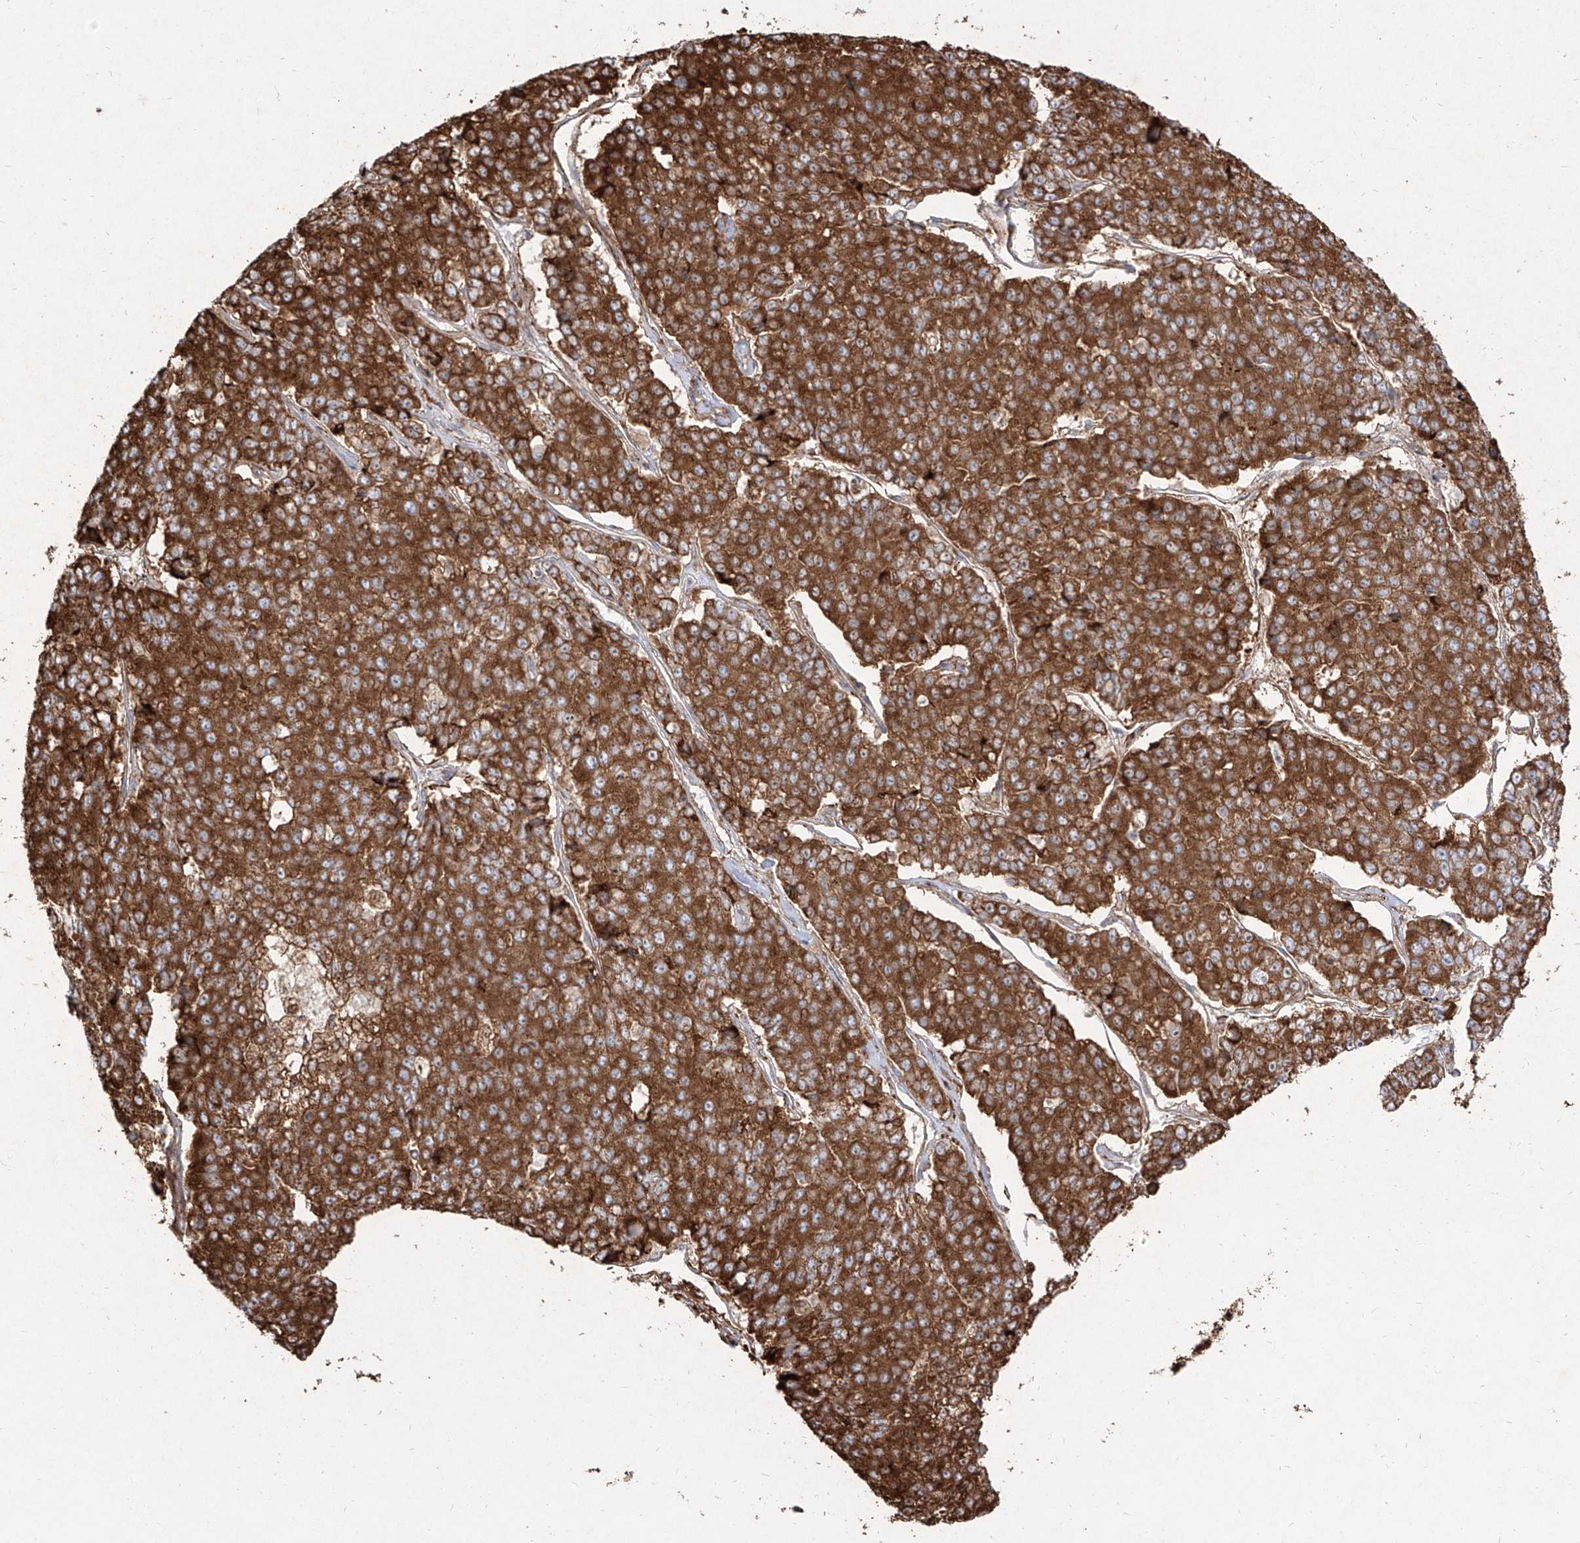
{"staining": {"intensity": "strong", "quantity": ">75%", "location": "cytoplasmic/membranous"}, "tissue": "pancreatic cancer", "cell_type": "Tumor cells", "image_type": "cancer", "snomed": [{"axis": "morphology", "description": "Adenocarcinoma, NOS"}, {"axis": "topography", "description": "Pancreas"}], "caption": "Adenocarcinoma (pancreatic) tissue displays strong cytoplasmic/membranous expression in approximately >75% of tumor cells", "gene": "RPS25", "patient": {"sex": "male", "age": 50}}